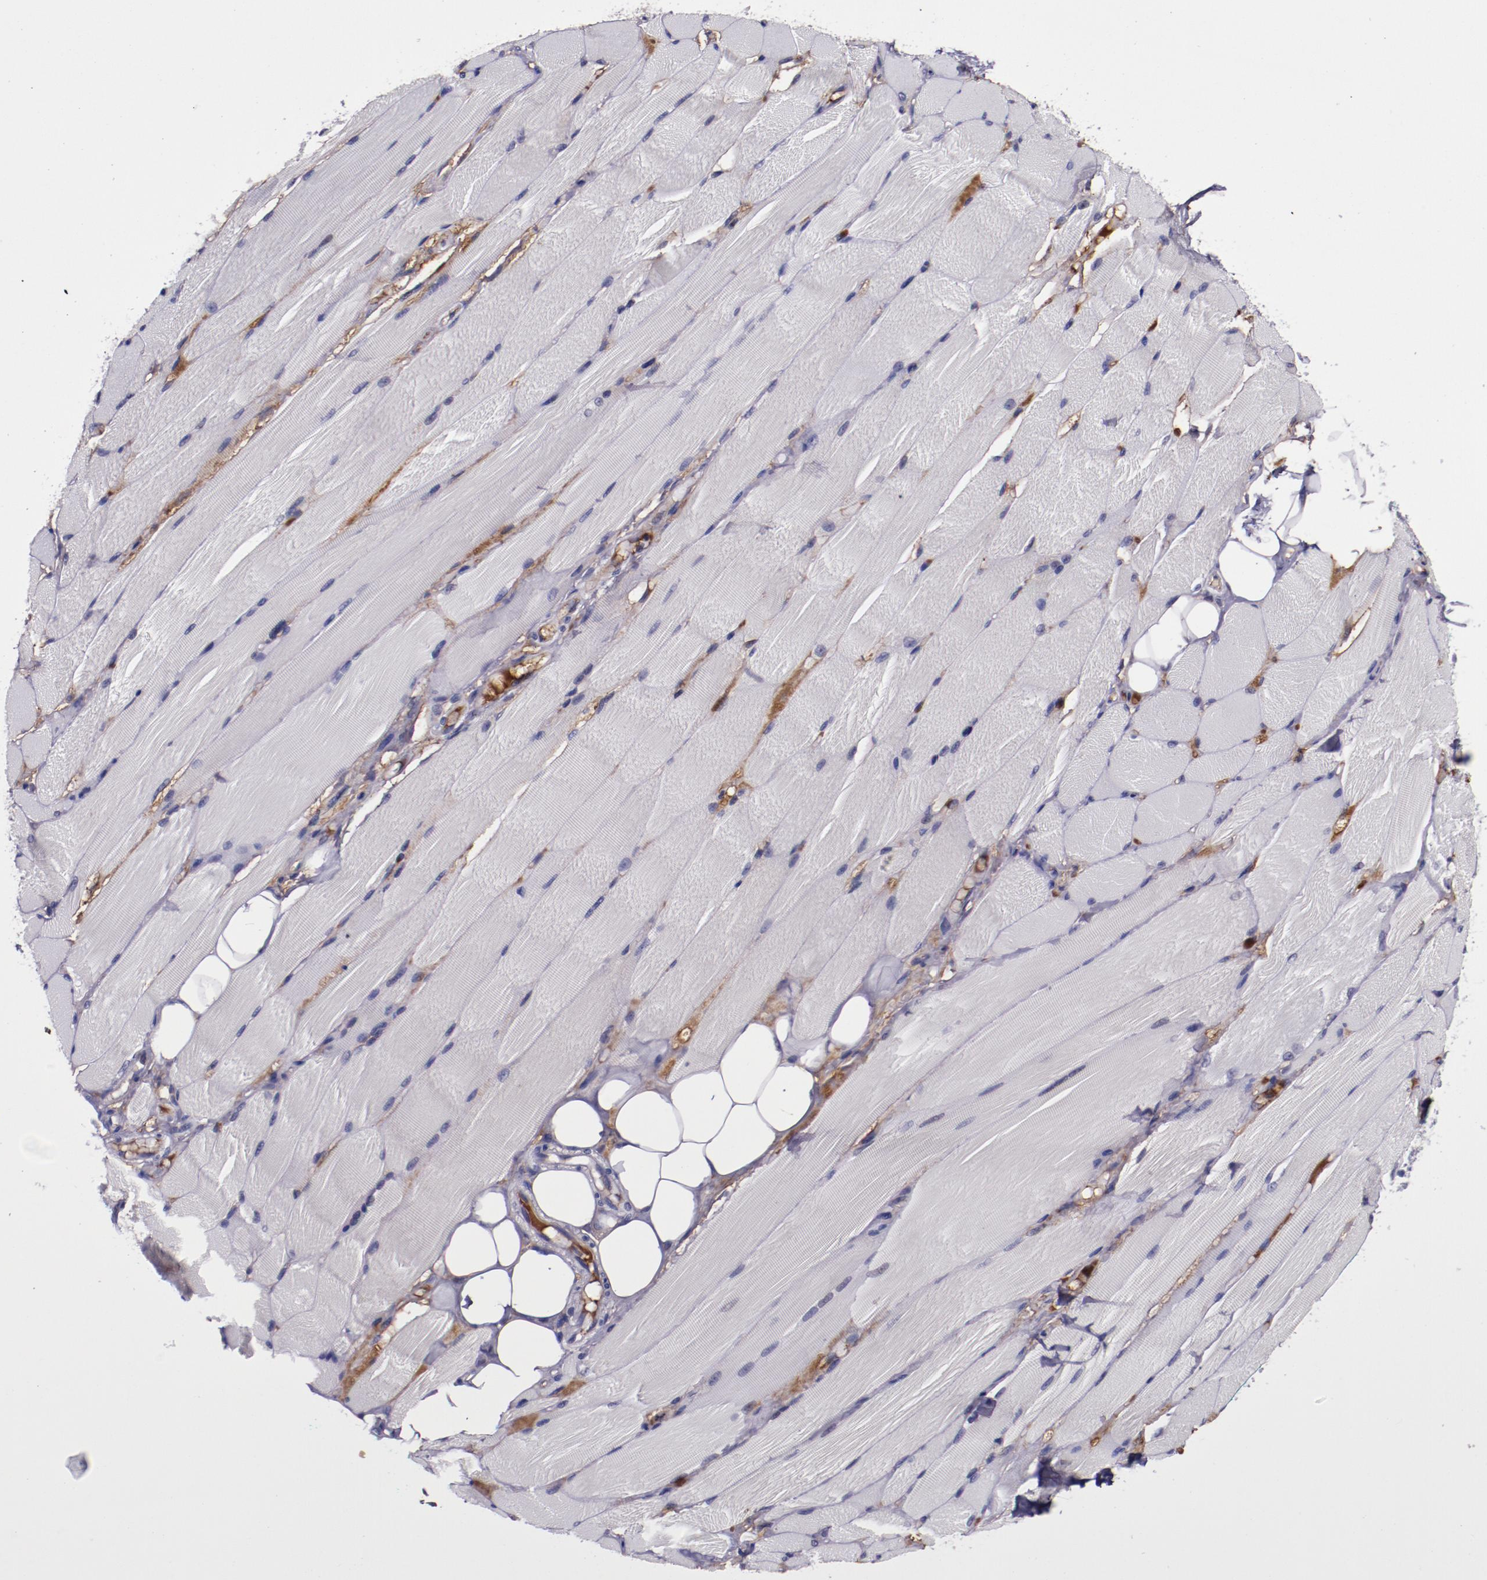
{"staining": {"intensity": "weak", "quantity": "<25%", "location": "cytoplasmic/membranous"}, "tissue": "skeletal muscle", "cell_type": "Myocytes", "image_type": "normal", "snomed": [{"axis": "morphology", "description": "Normal tissue, NOS"}, {"axis": "topography", "description": "Skeletal muscle"}, {"axis": "topography", "description": "Peripheral nerve tissue"}], "caption": "Immunohistochemical staining of normal human skeletal muscle demonstrates no significant staining in myocytes.", "gene": "APOH", "patient": {"sex": "female", "age": 84}}